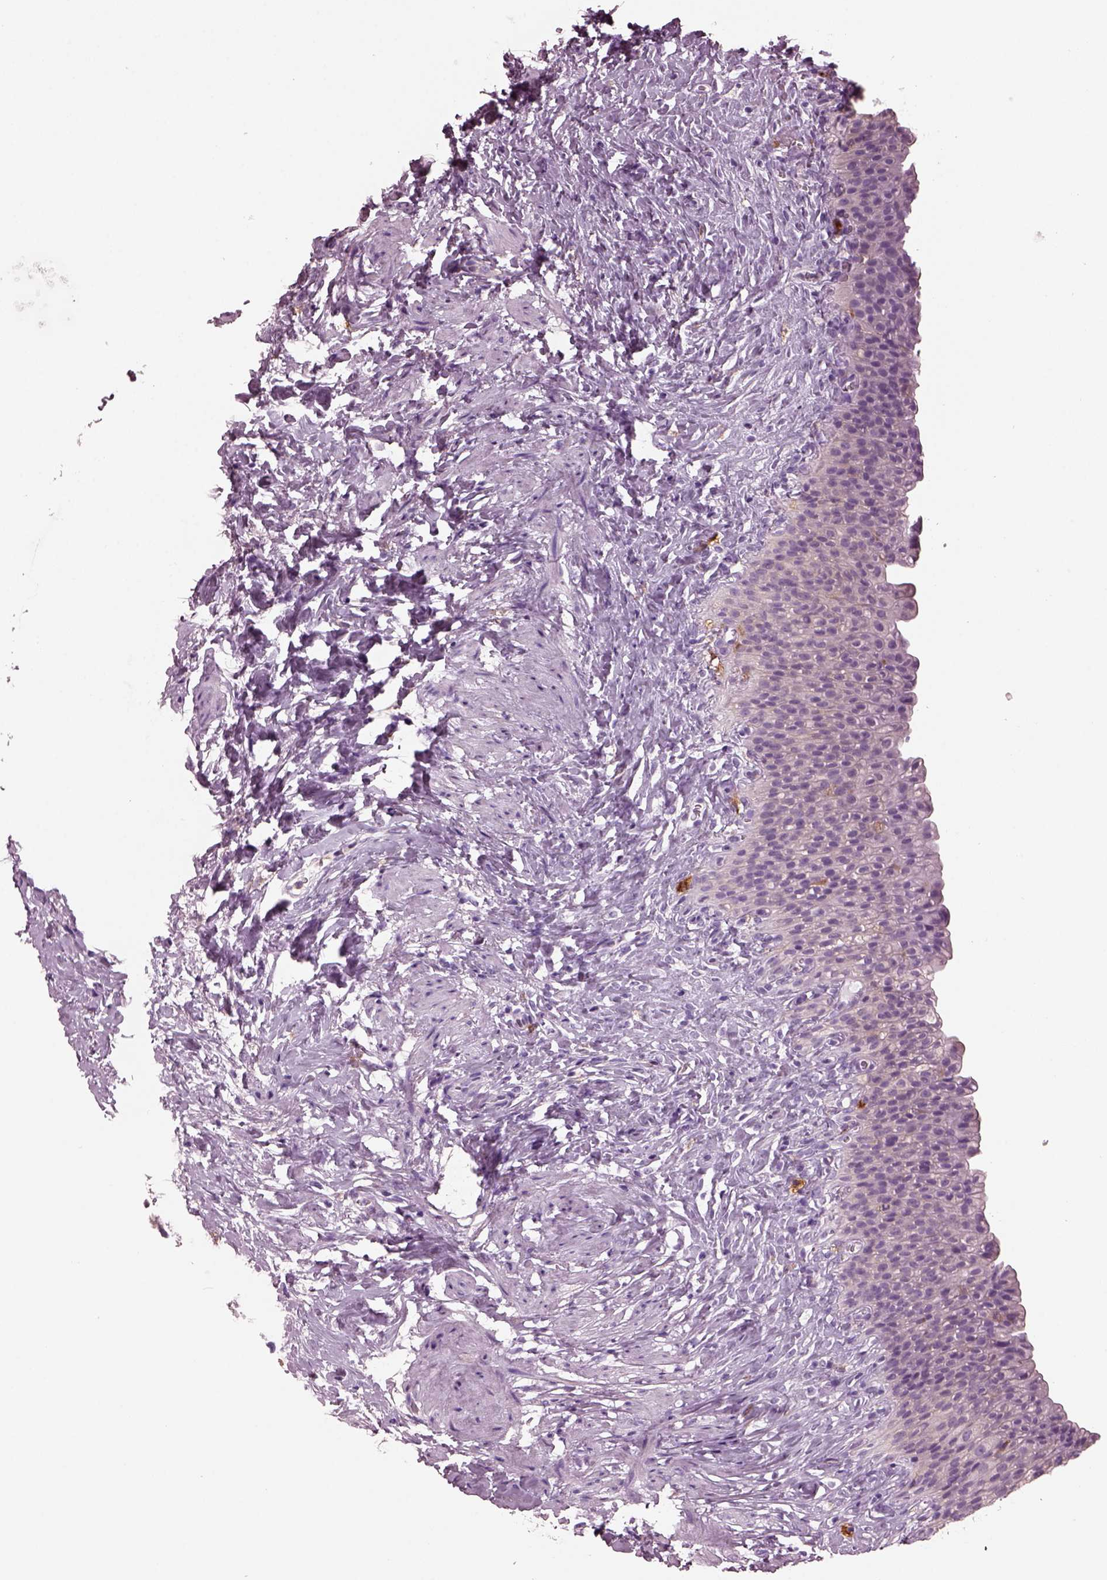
{"staining": {"intensity": "negative", "quantity": "none", "location": "none"}, "tissue": "urinary bladder", "cell_type": "Urothelial cells", "image_type": "normal", "snomed": [{"axis": "morphology", "description": "Normal tissue, NOS"}, {"axis": "topography", "description": "Urinary bladder"}], "caption": "Human urinary bladder stained for a protein using immunohistochemistry (IHC) reveals no staining in urothelial cells.", "gene": "SHTN1", "patient": {"sex": "male", "age": 76}}